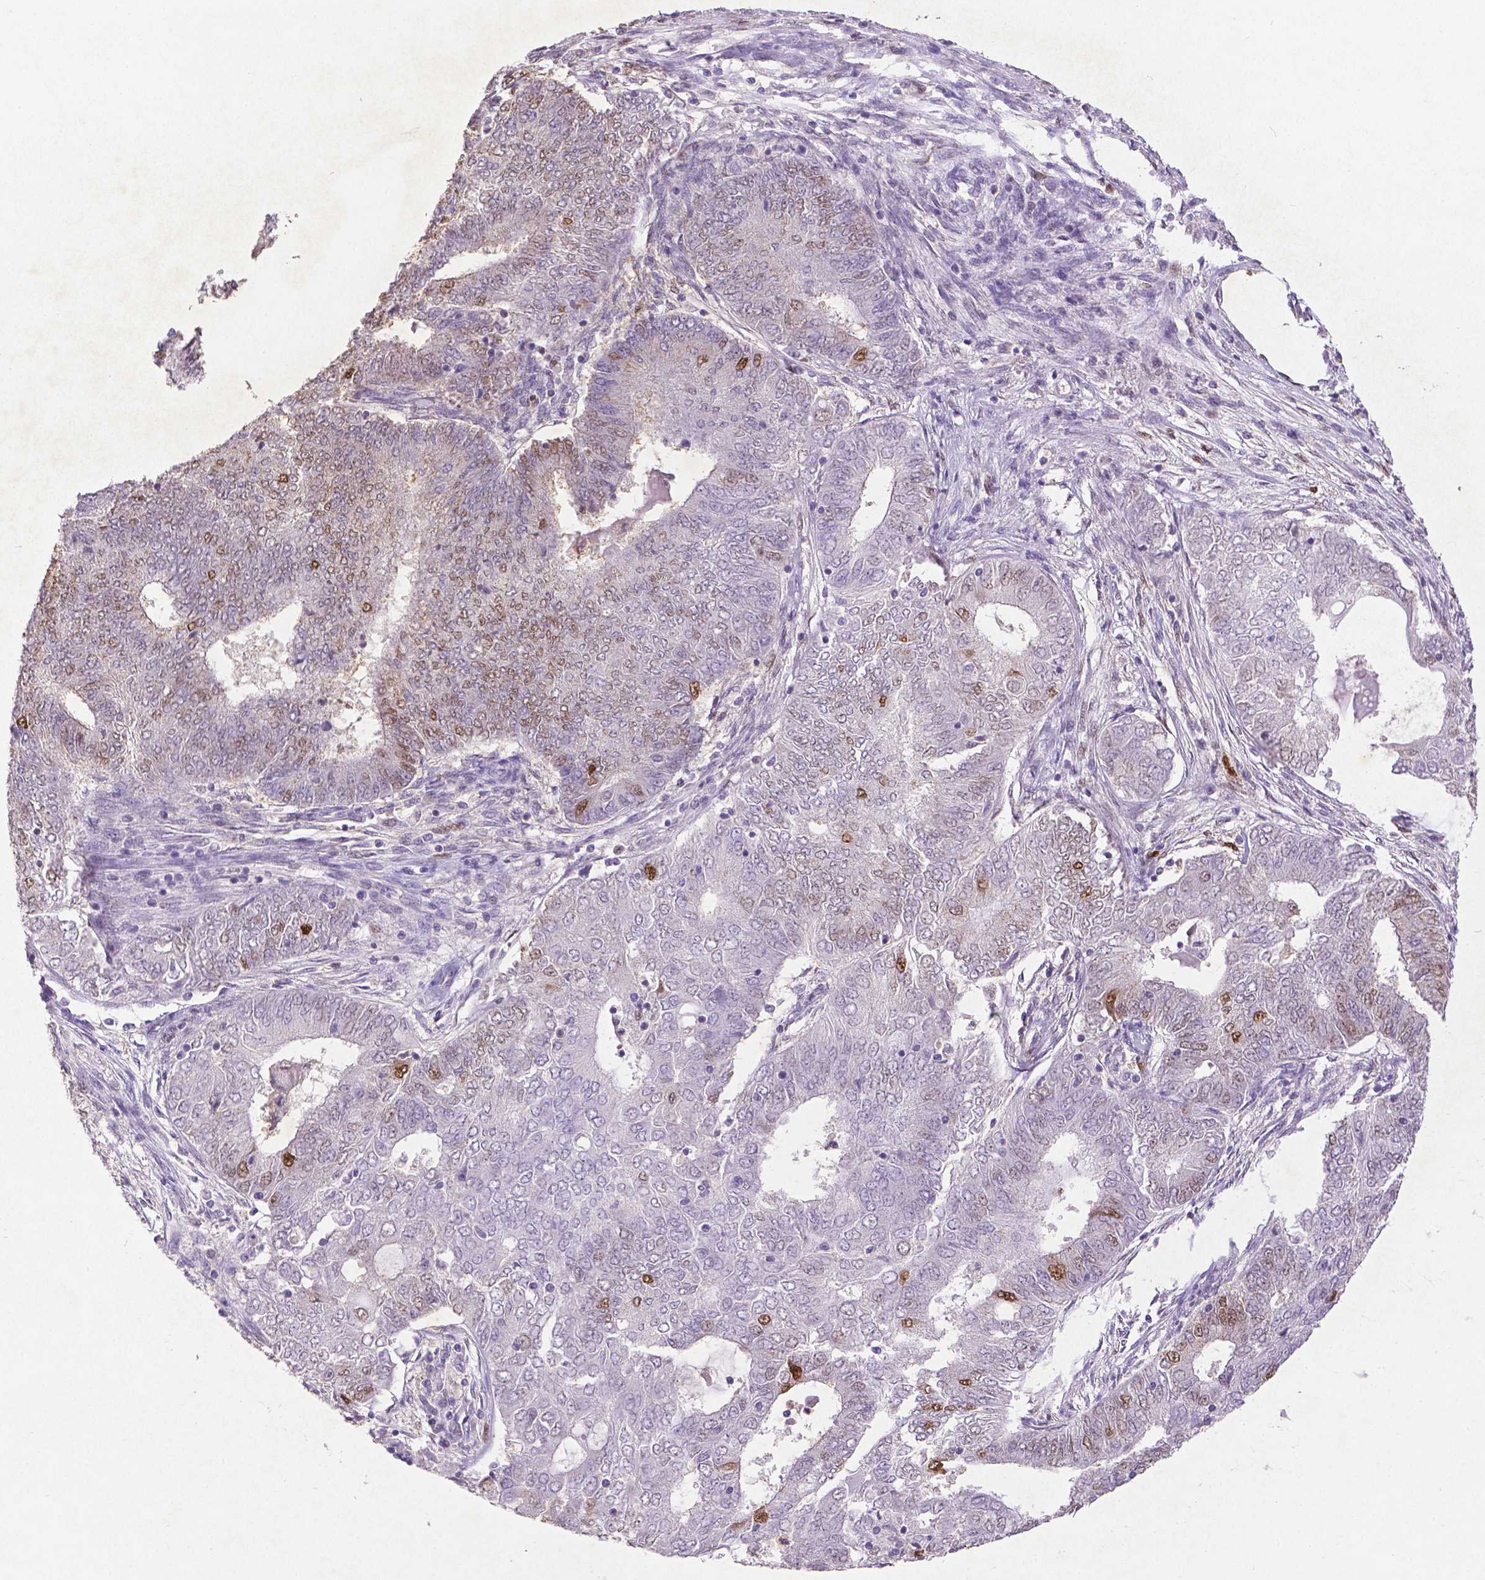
{"staining": {"intensity": "moderate", "quantity": "25%-75%", "location": "nuclear"}, "tissue": "endometrial cancer", "cell_type": "Tumor cells", "image_type": "cancer", "snomed": [{"axis": "morphology", "description": "Adenocarcinoma, NOS"}, {"axis": "topography", "description": "Endometrium"}], "caption": "Immunohistochemical staining of endometrial adenocarcinoma shows medium levels of moderate nuclear expression in about 25%-75% of tumor cells.", "gene": "CDKN1A", "patient": {"sex": "female", "age": 62}}